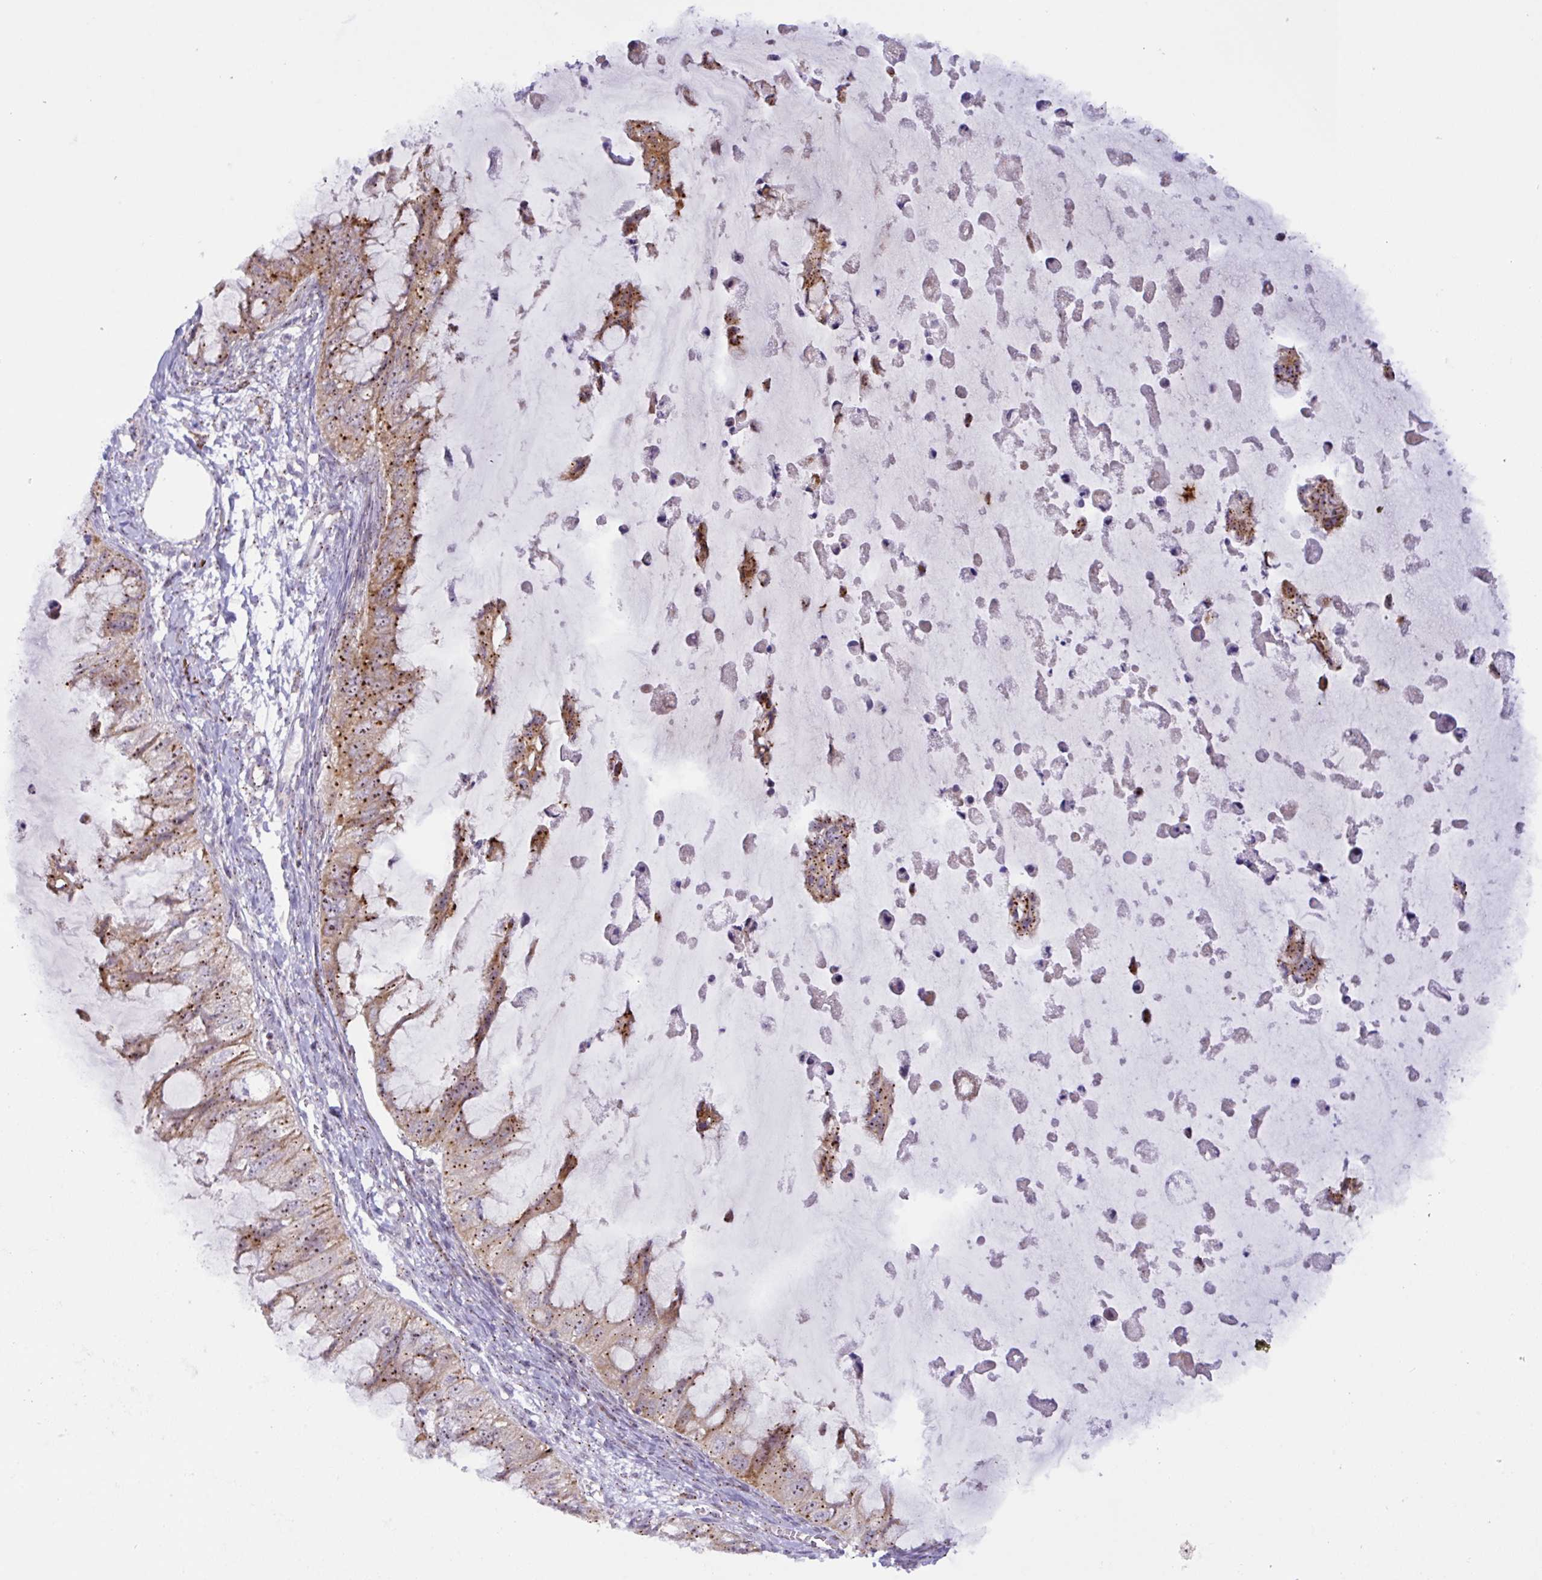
{"staining": {"intensity": "moderate", "quantity": ">75%", "location": "cytoplasmic/membranous"}, "tissue": "ovarian cancer", "cell_type": "Tumor cells", "image_type": "cancer", "snomed": [{"axis": "morphology", "description": "Cystadenocarcinoma, mucinous, NOS"}, {"axis": "topography", "description": "Ovary"}], "caption": "Moderate cytoplasmic/membranous protein expression is seen in approximately >75% of tumor cells in mucinous cystadenocarcinoma (ovarian).", "gene": "CHDH", "patient": {"sex": "female", "age": 72}}